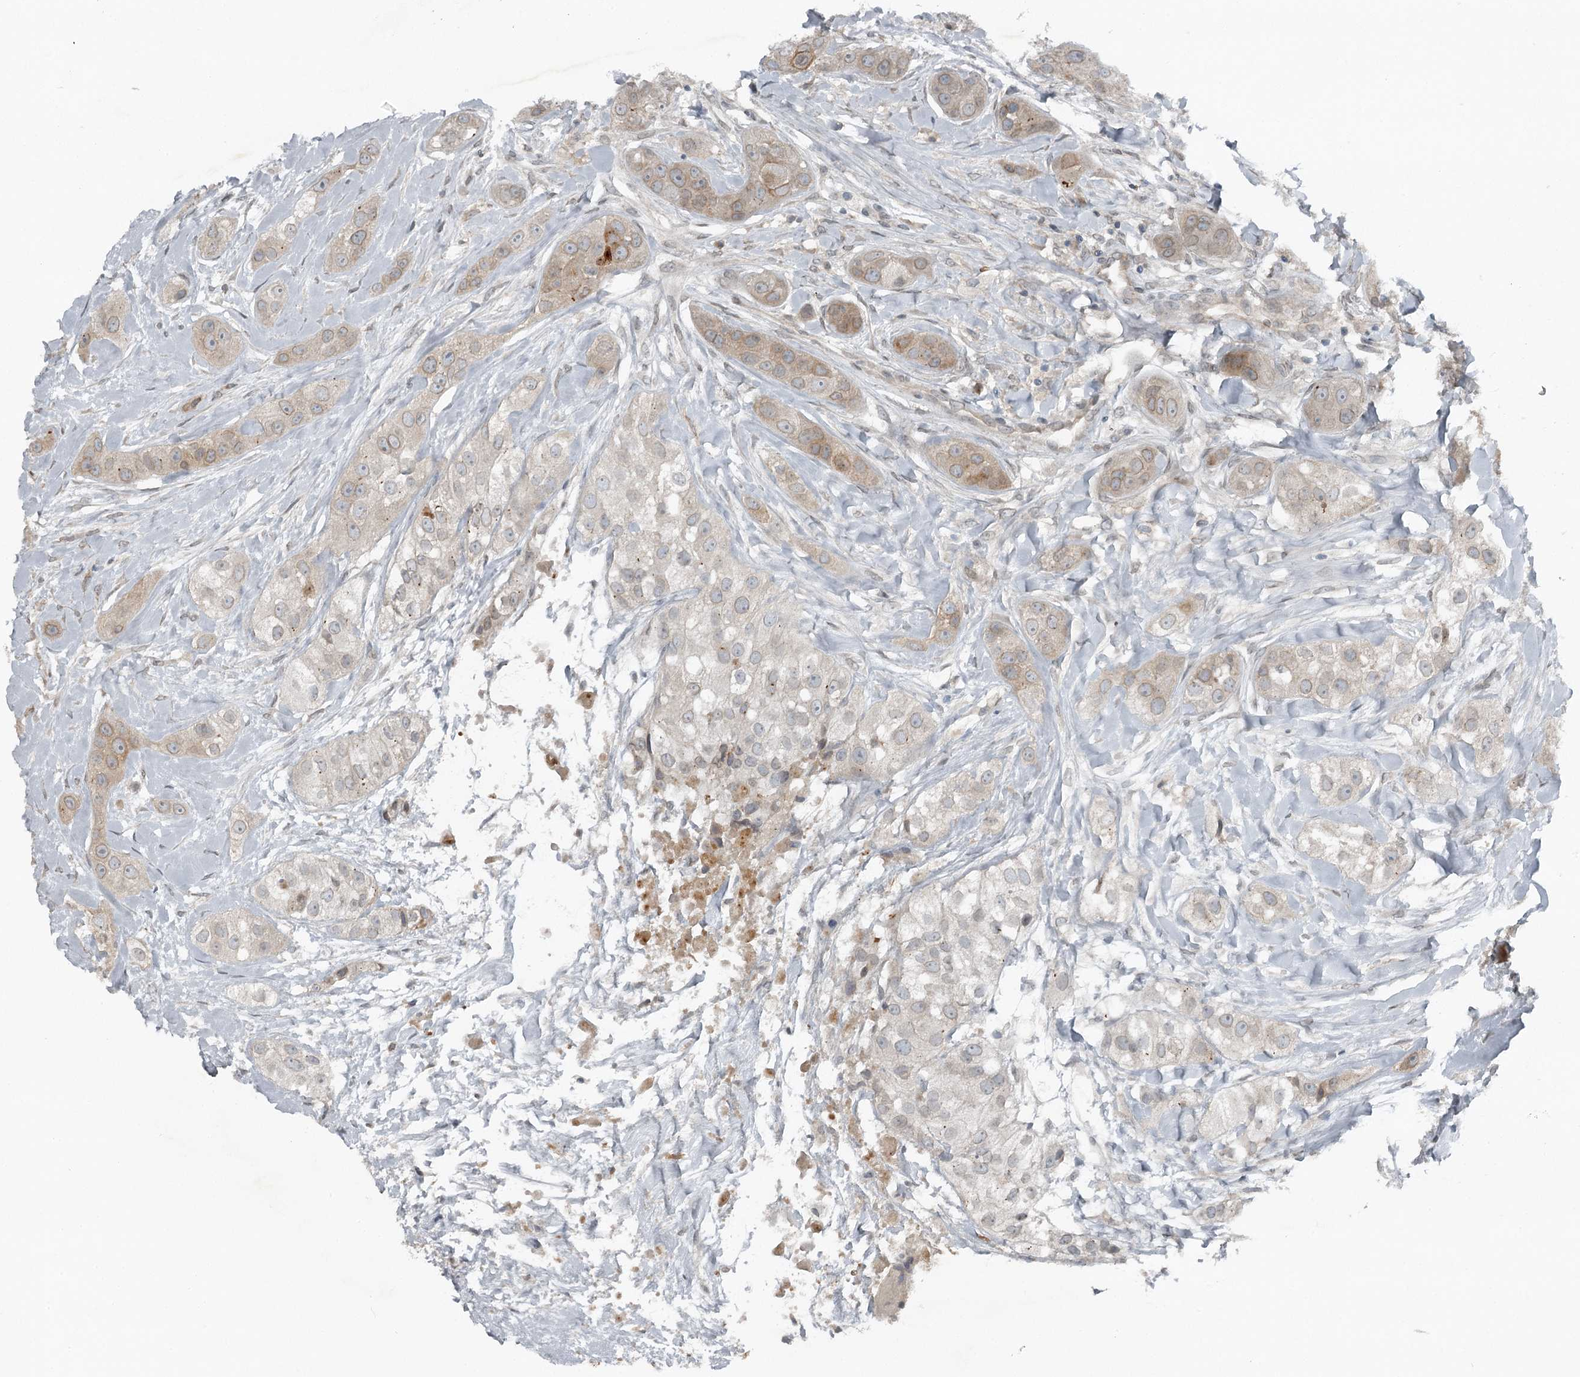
{"staining": {"intensity": "weak", "quantity": "25%-75%", "location": "cytoplasmic/membranous"}, "tissue": "head and neck cancer", "cell_type": "Tumor cells", "image_type": "cancer", "snomed": [{"axis": "morphology", "description": "Normal tissue, NOS"}, {"axis": "morphology", "description": "Squamous cell carcinoma, NOS"}, {"axis": "topography", "description": "Skeletal muscle"}, {"axis": "topography", "description": "Head-Neck"}], "caption": "A micrograph showing weak cytoplasmic/membranous positivity in approximately 25%-75% of tumor cells in squamous cell carcinoma (head and neck), as visualized by brown immunohistochemical staining.", "gene": "SLC39A8", "patient": {"sex": "male", "age": 51}}